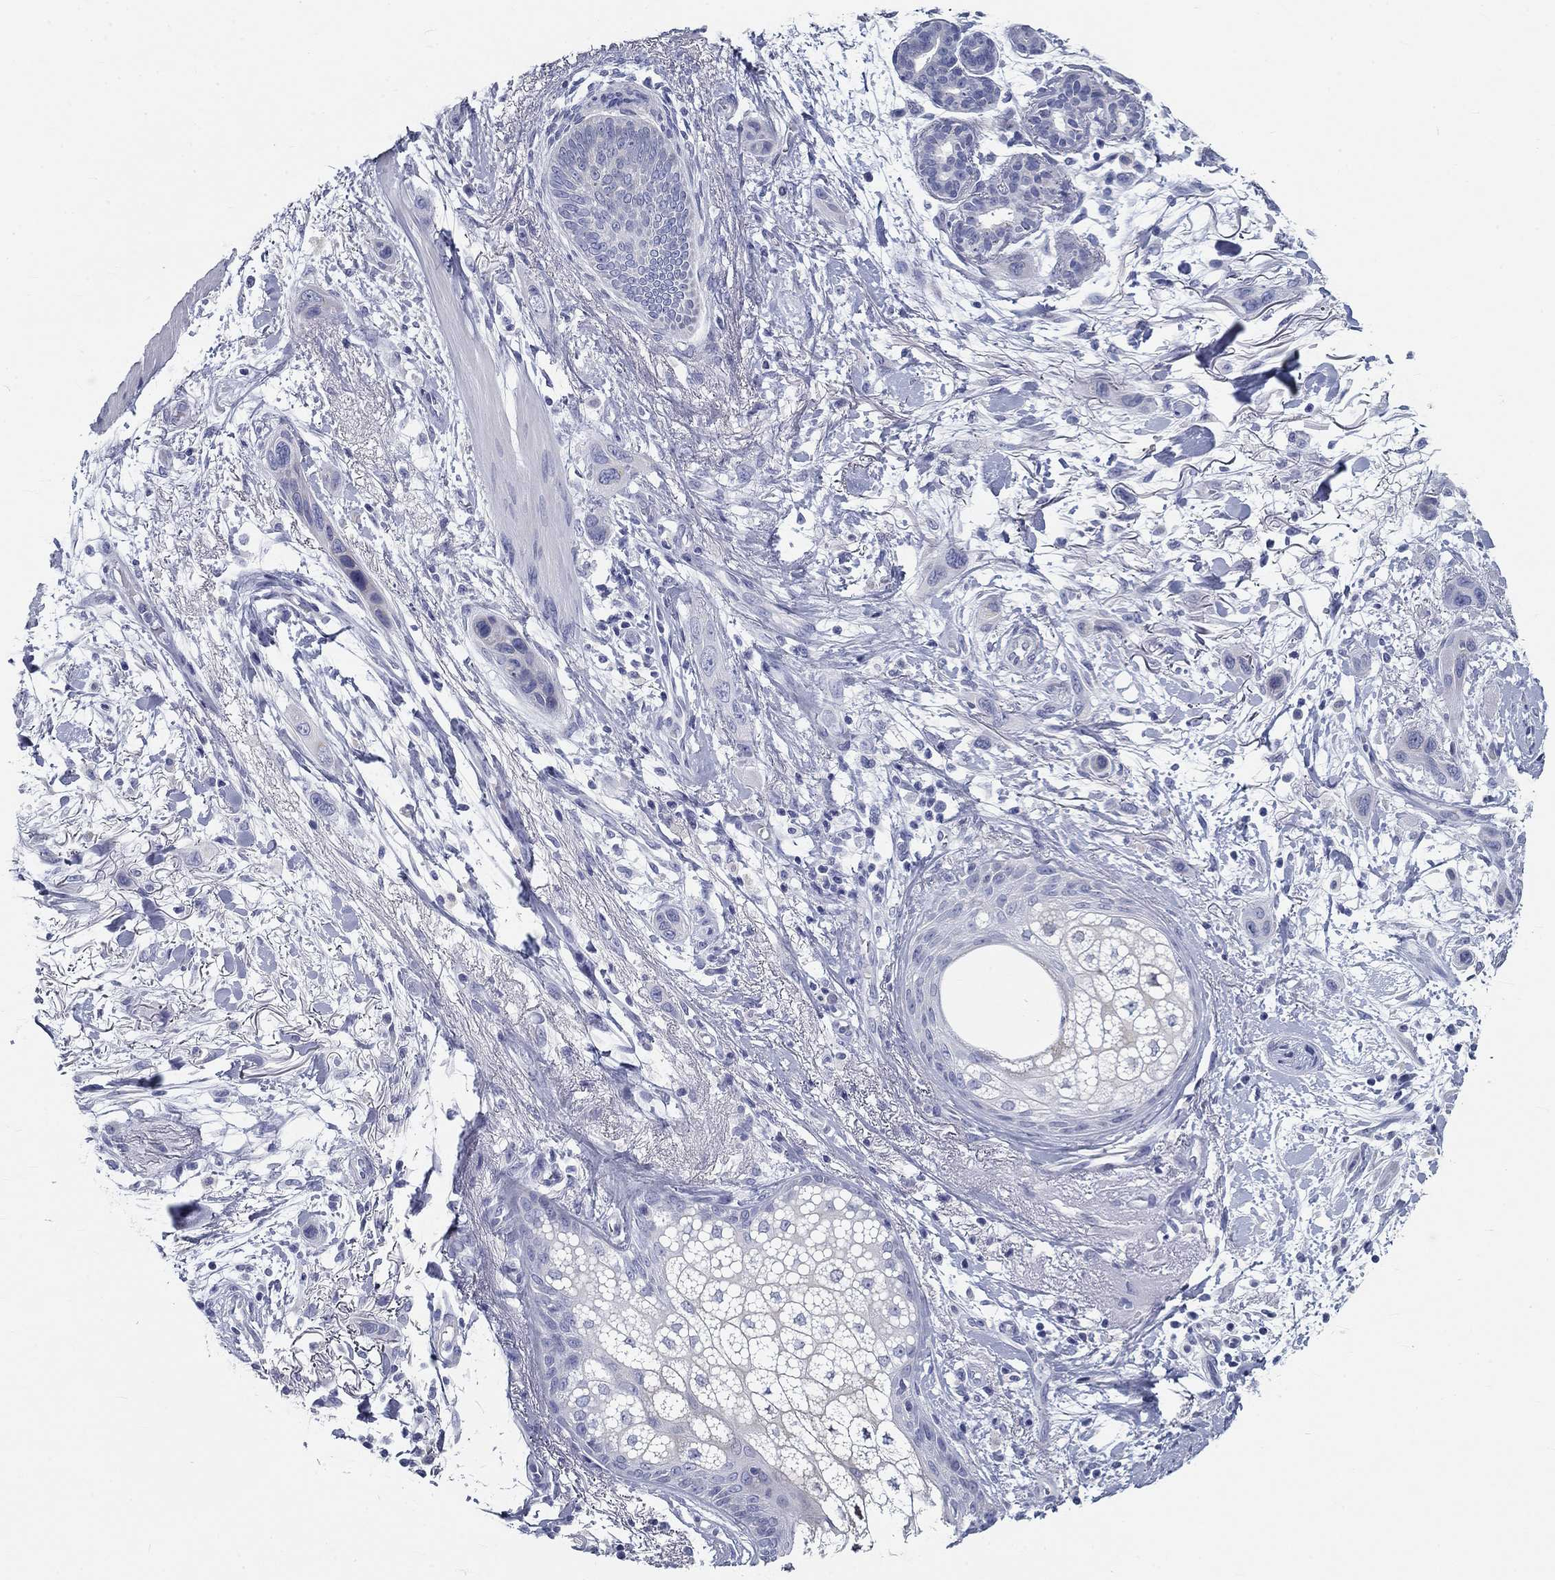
{"staining": {"intensity": "negative", "quantity": "none", "location": "none"}, "tissue": "skin cancer", "cell_type": "Tumor cells", "image_type": "cancer", "snomed": [{"axis": "morphology", "description": "Squamous cell carcinoma, NOS"}, {"axis": "topography", "description": "Skin"}], "caption": "The immunohistochemistry histopathology image has no significant positivity in tumor cells of skin squamous cell carcinoma tissue.", "gene": "GALNTL5", "patient": {"sex": "male", "age": 79}}